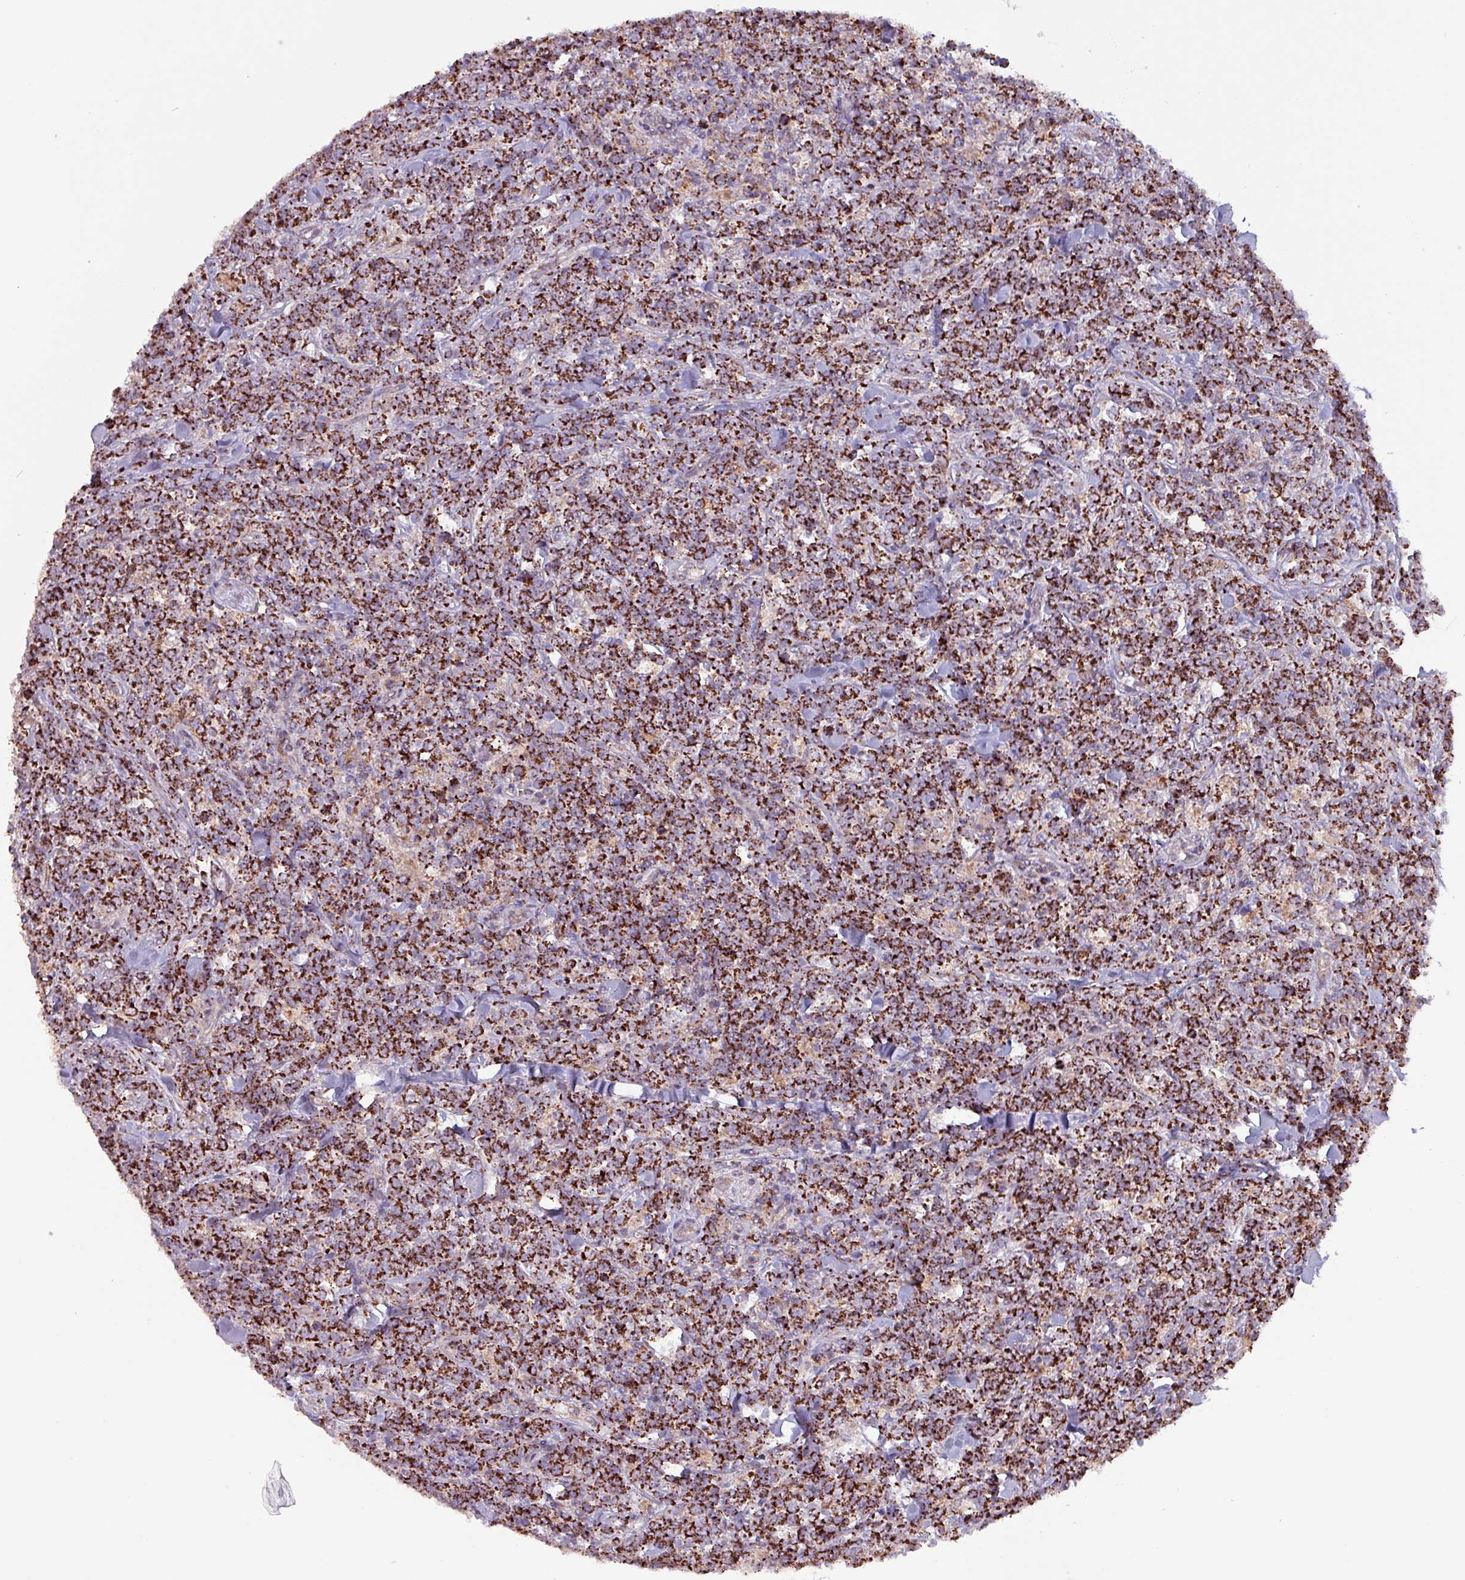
{"staining": {"intensity": "strong", "quantity": ">75%", "location": "cytoplasmic/membranous"}, "tissue": "lymphoma", "cell_type": "Tumor cells", "image_type": "cancer", "snomed": [{"axis": "morphology", "description": "Malignant lymphoma, non-Hodgkin's type, High grade"}, {"axis": "topography", "description": "Small intestine"}, {"axis": "topography", "description": "Colon"}], "caption": "Tumor cells demonstrate strong cytoplasmic/membranous staining in approximately >75% of cells in malignant lymphoma, non-Hodgkin's type (high-grade). Nuclei are stained in blue.", "gene": "ZNF322", "patient": {"sex": "male", "age": 8}}